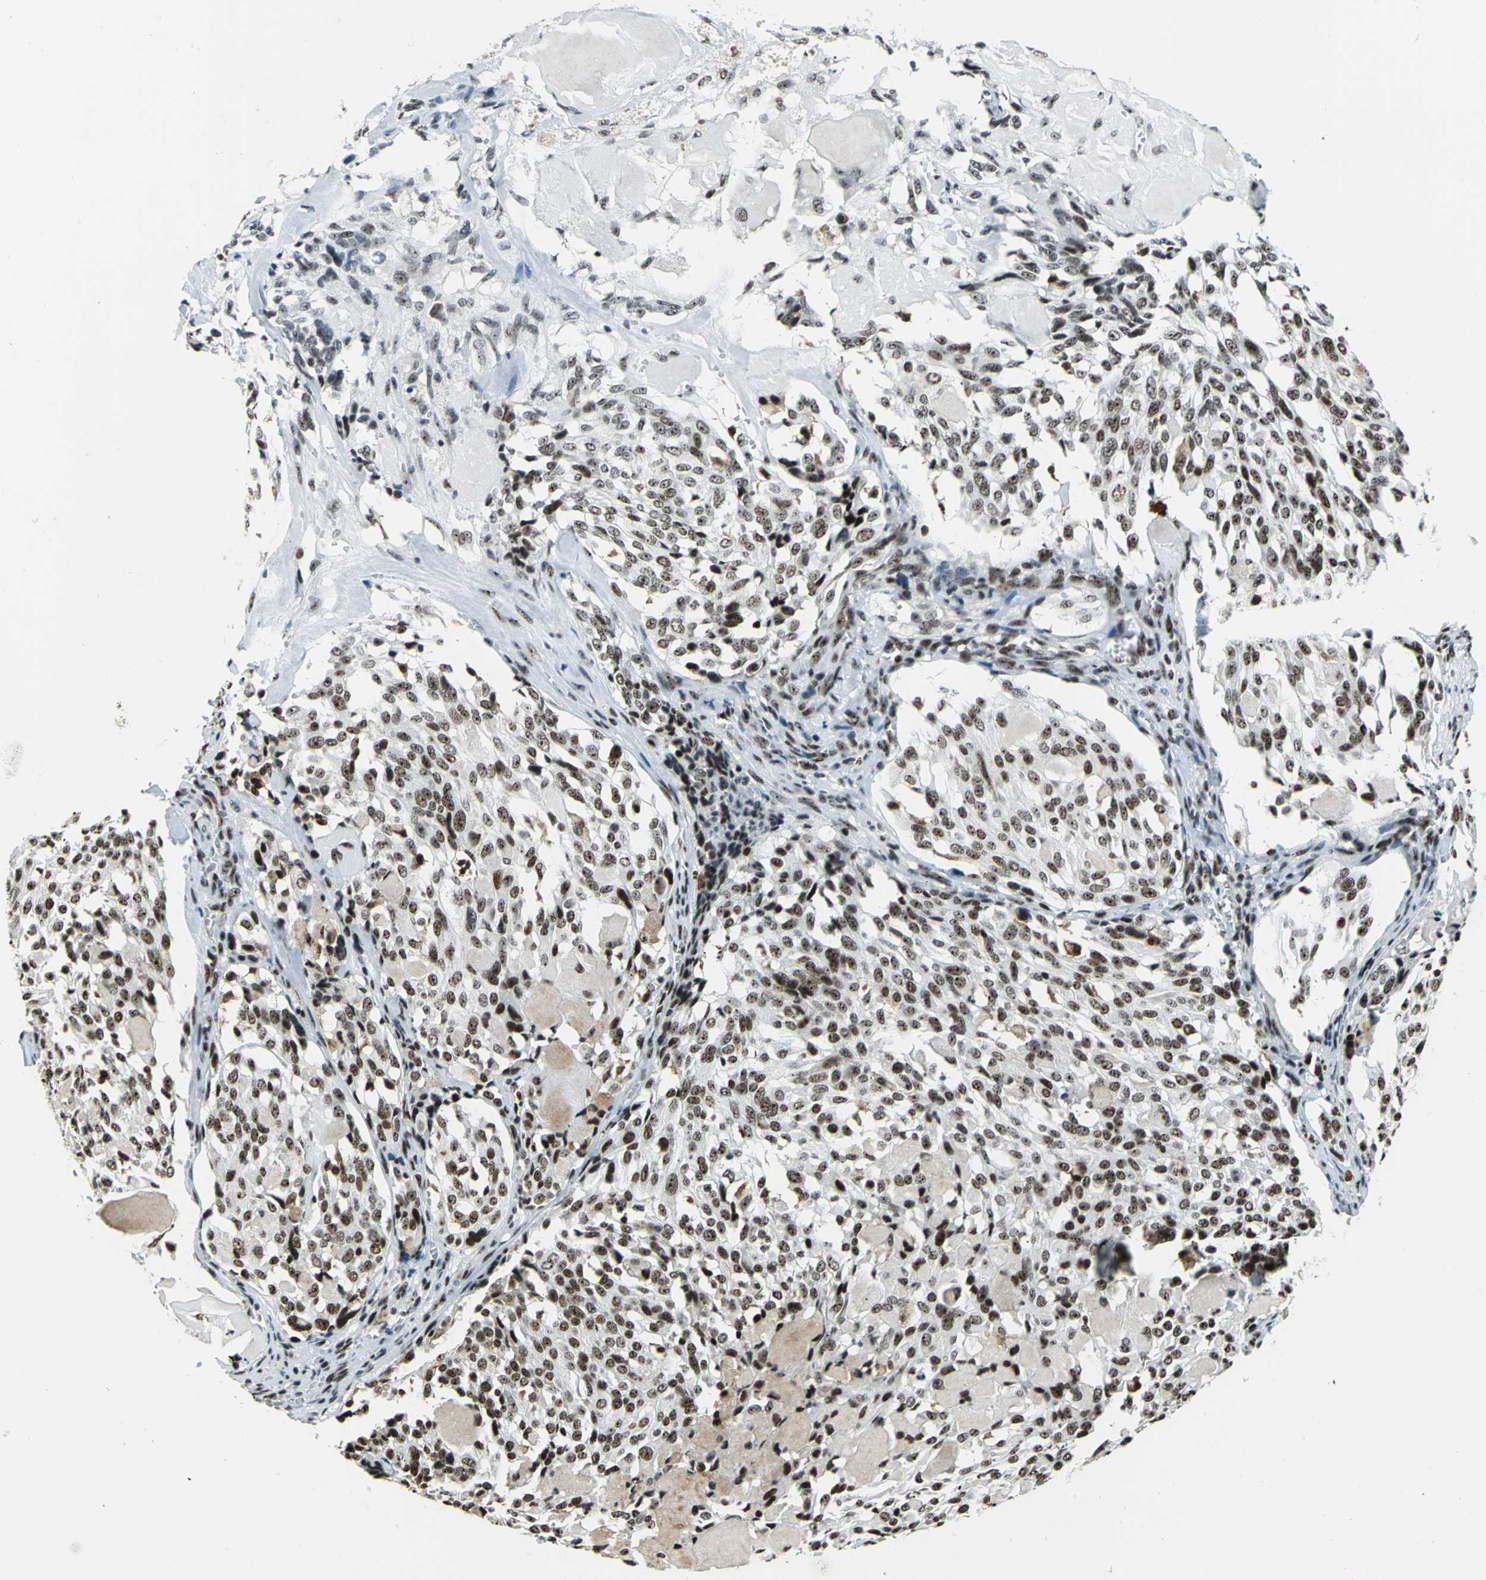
{"staining": {"intensity": "moderate", "quantity": "25%-75%", "location": "nuclear"}, "tissue": "thyroid cancer", "cell_type": "Tumor cells", "image_type": "cancer", "snomed": [{"axis": "morphology", "description": "Carcinoma, NOS"}, {"axis": "morphology", "description": "Carcinoid, malignant, NOS"}, {"axis": "topography", "description": "Thyroid gland"}], "caption": "Carcinoid (malignant) (thyroid) was stained to show a protein in brown. There is medium levels of moderate nuclear expression in about 25%-75% of tumor cells.", "gene": "UBTF", "patient": {"sex": "male", "age": 33}}